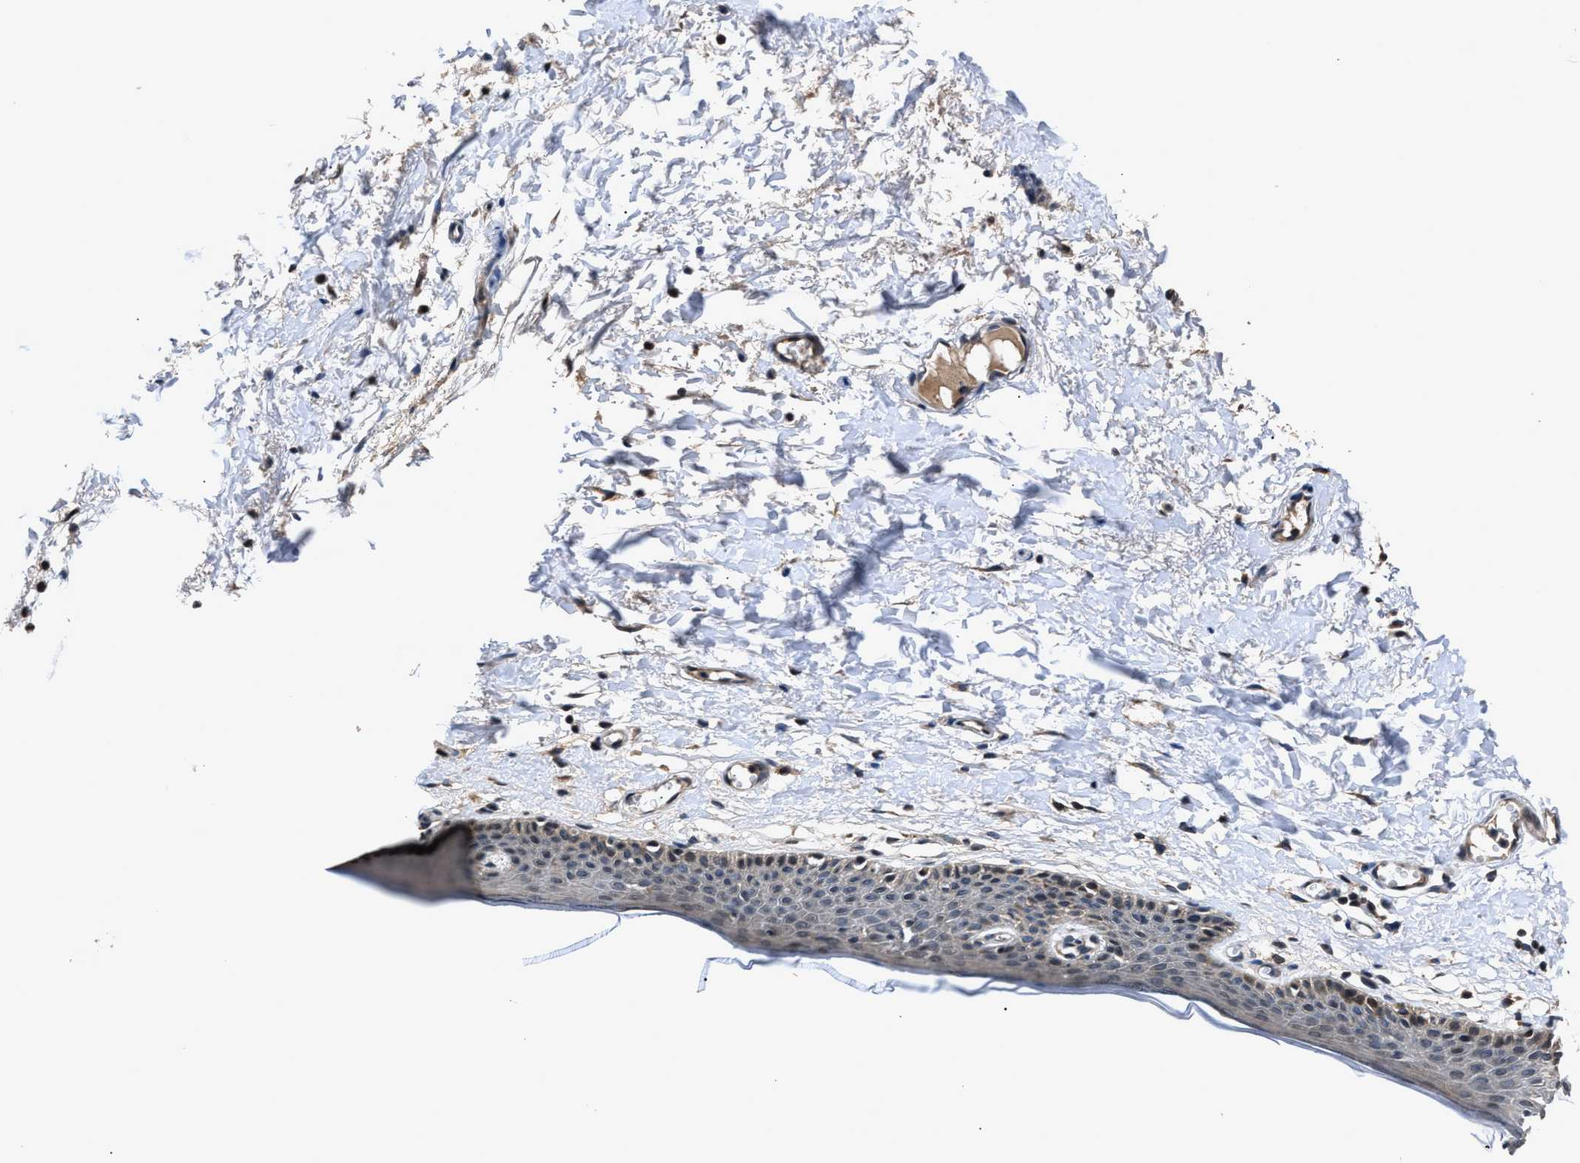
{"staining": {"intensity": "moderate", "quantity": "25%-75%", "location": "cytoplasmic/membranous,nuclear"}, "tissue": "skin", "cell_type": "Epidermal cells", "image_type": "normal", "snomed": [{"axis": "morphology", "description": "Normal tissue, NOS"}, {"axis": "topography", "description": "Vulva"}], "caption": "Epidermal cells reveal medium levels of moderate cytoplasmic/membranous,nuclear positivity in about 25%-75% of cells in unremarkable human skin. The staining was performed using DAB (3,3'-diaminobenzidine) to visualize the protein expression in brown, while the nuclei were stained in blue with hematoxylin (Magnification: 20x).", "gene": "TNRC18", "patient": {"sex": "female", "age": 54}}